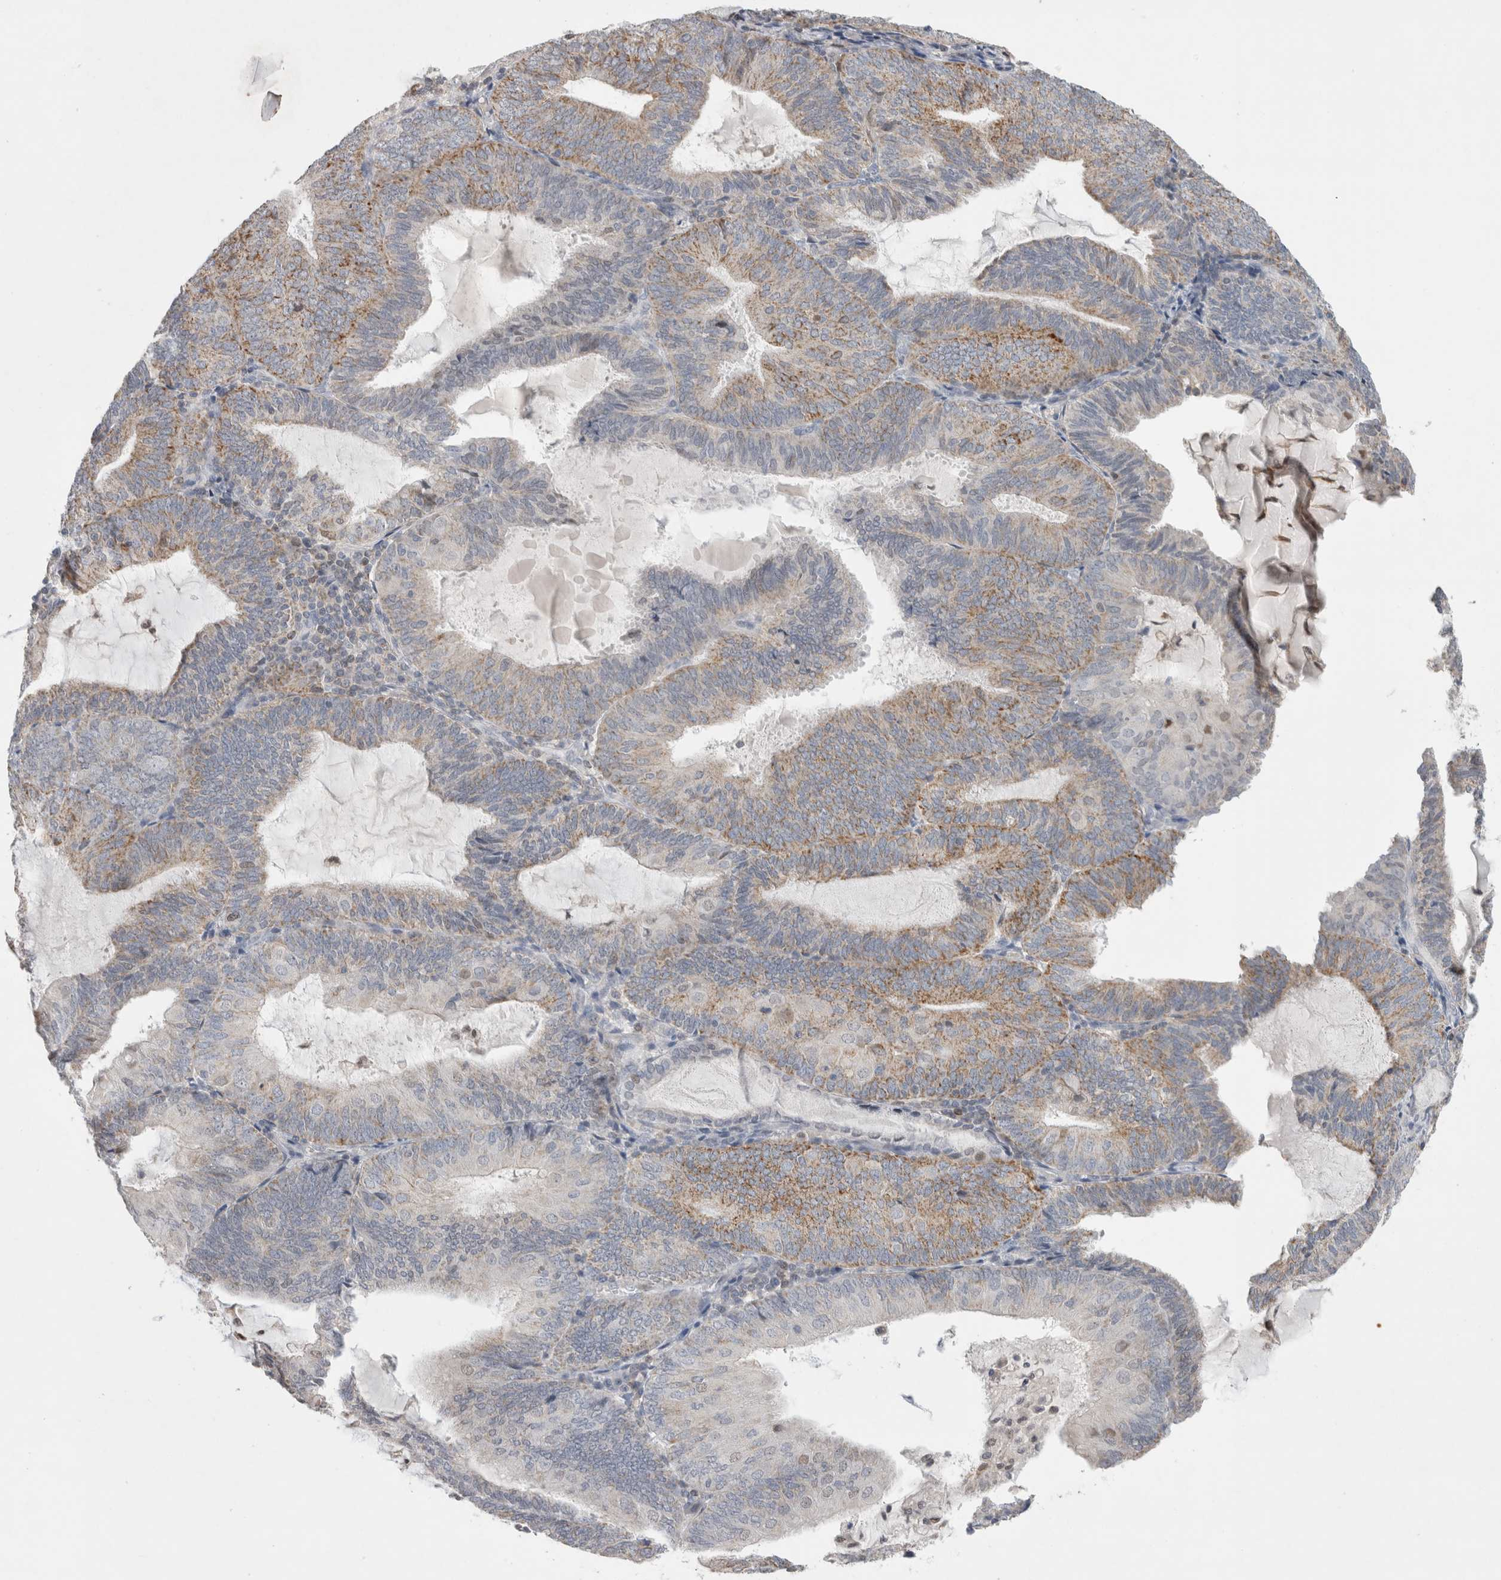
{"staining": {"intensity": "moderate", "quantity": "<25%", "location": "cytoplasmic/membranous"}, "tissue": "endometrial cancer", "cell_type": "Tumor cells", "image_type": "cancer", "snomed": [{"axis": "morphology", "description": "Adenocarcinoma, NOS"}, {"axis": "topography", "description": "Endometrium"}], "caption": "DAB immunohistochemical staining of endometrial cancer (adenocarcinoma) displays moderate cytoplasmic/membranous protein expression in approximately <25% of tumor cells.", "gene": "AGMAT", "patient": {"sex": "female", "age": 81}}